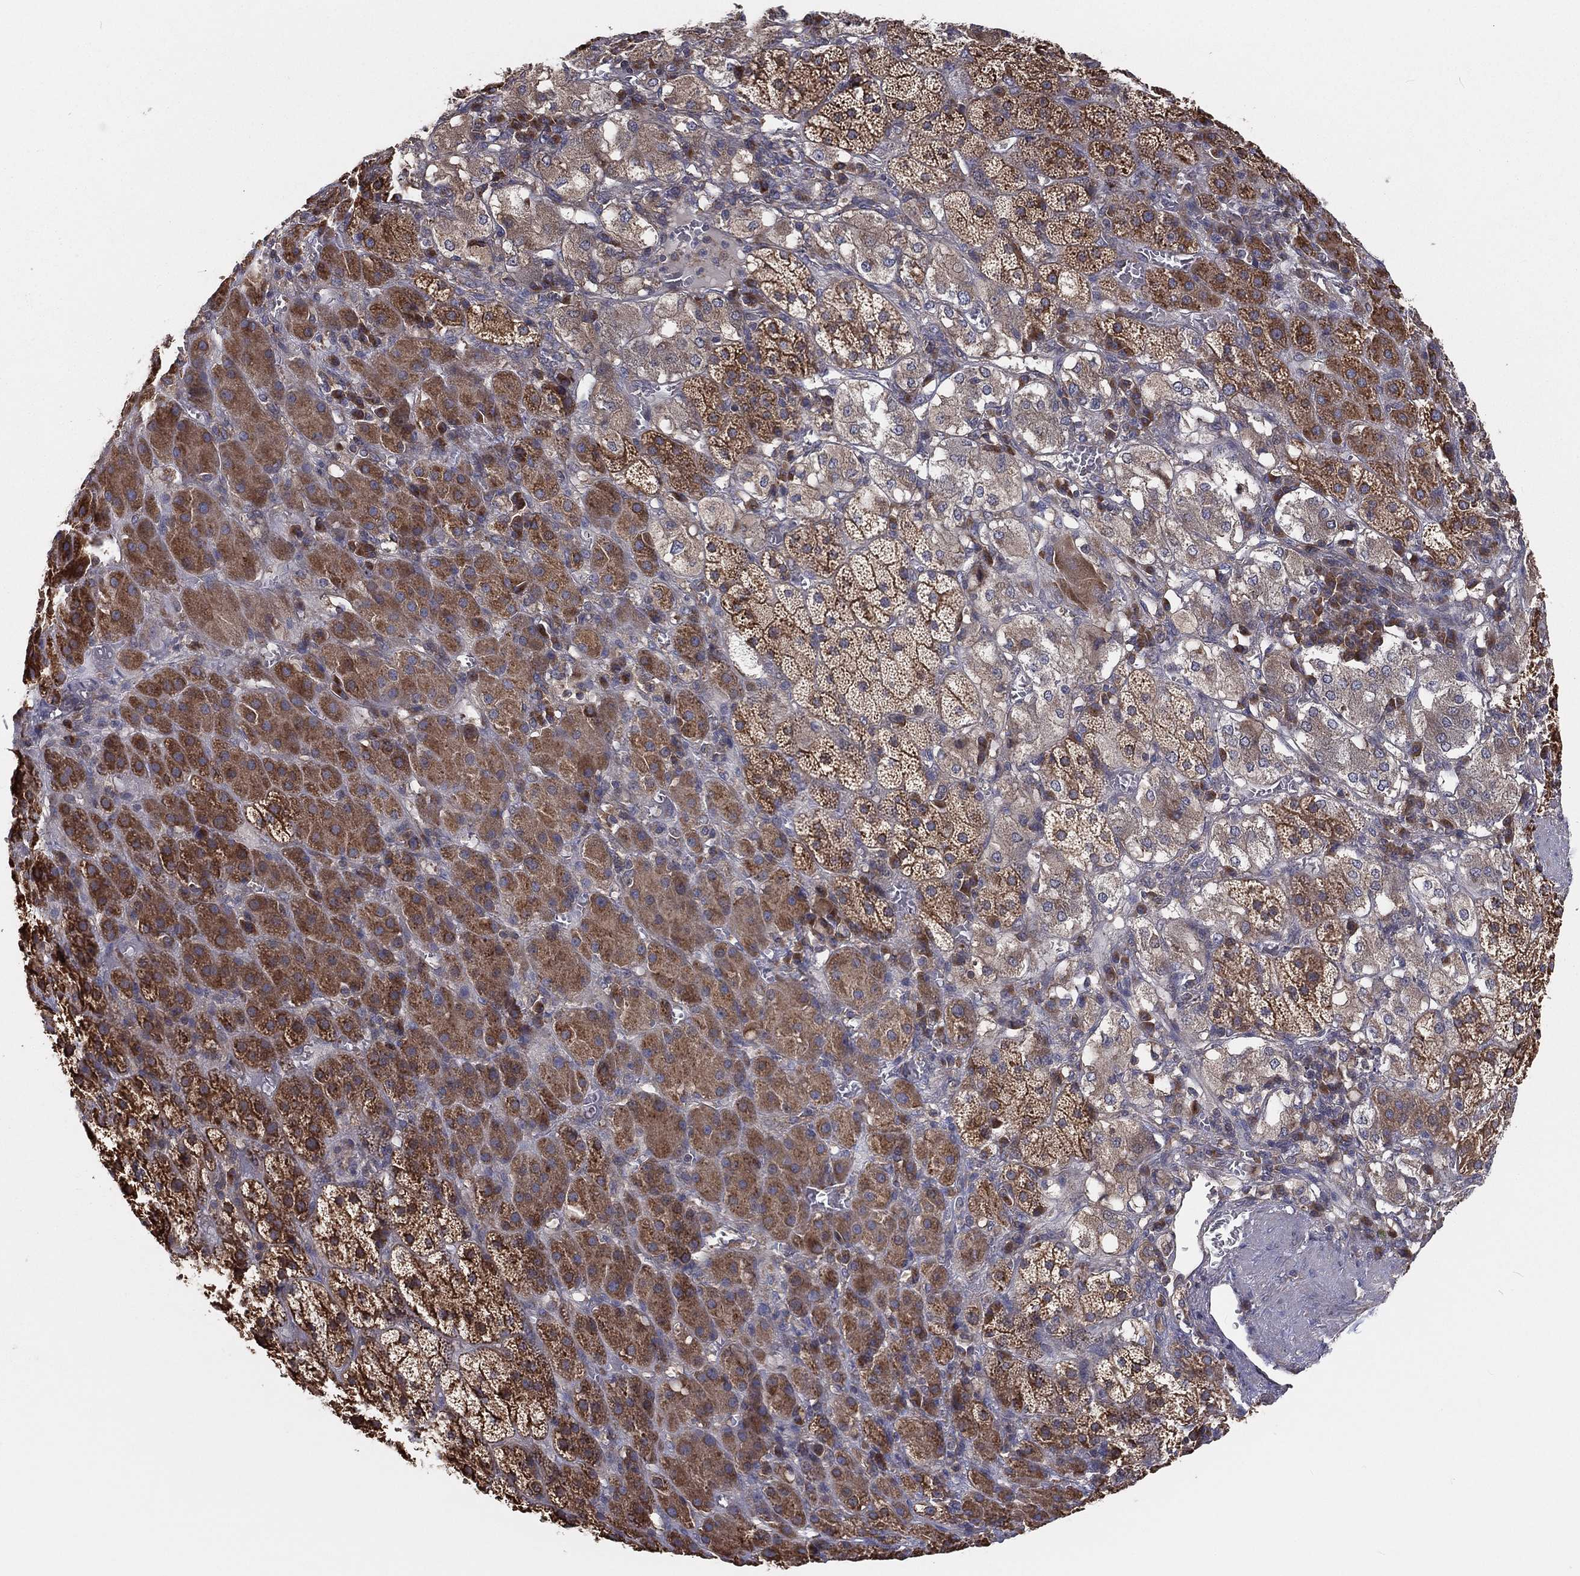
{"staining": {"intensity": "strong", "quantity": ">75%", "location": "cytoplasmic/membranous"}, "tissue": "adrenal gland", "cell_type": "Glandular cells", "image_type": "normal", "snomed": [{"axis": "morphology", "description": "Normal tissue, NOS"}, {"axis": "topography", "description": "Adrenal gland"}], "caption": "This micrograph displays immunohistochemistry (IHC) staining of benign human adrenal gland, with high strong cytoplasmic/membranous staining in approximately >75% of glandular cells.", "gene": "EIF2B5", "patient": {"sex": "male", "age": 70}}